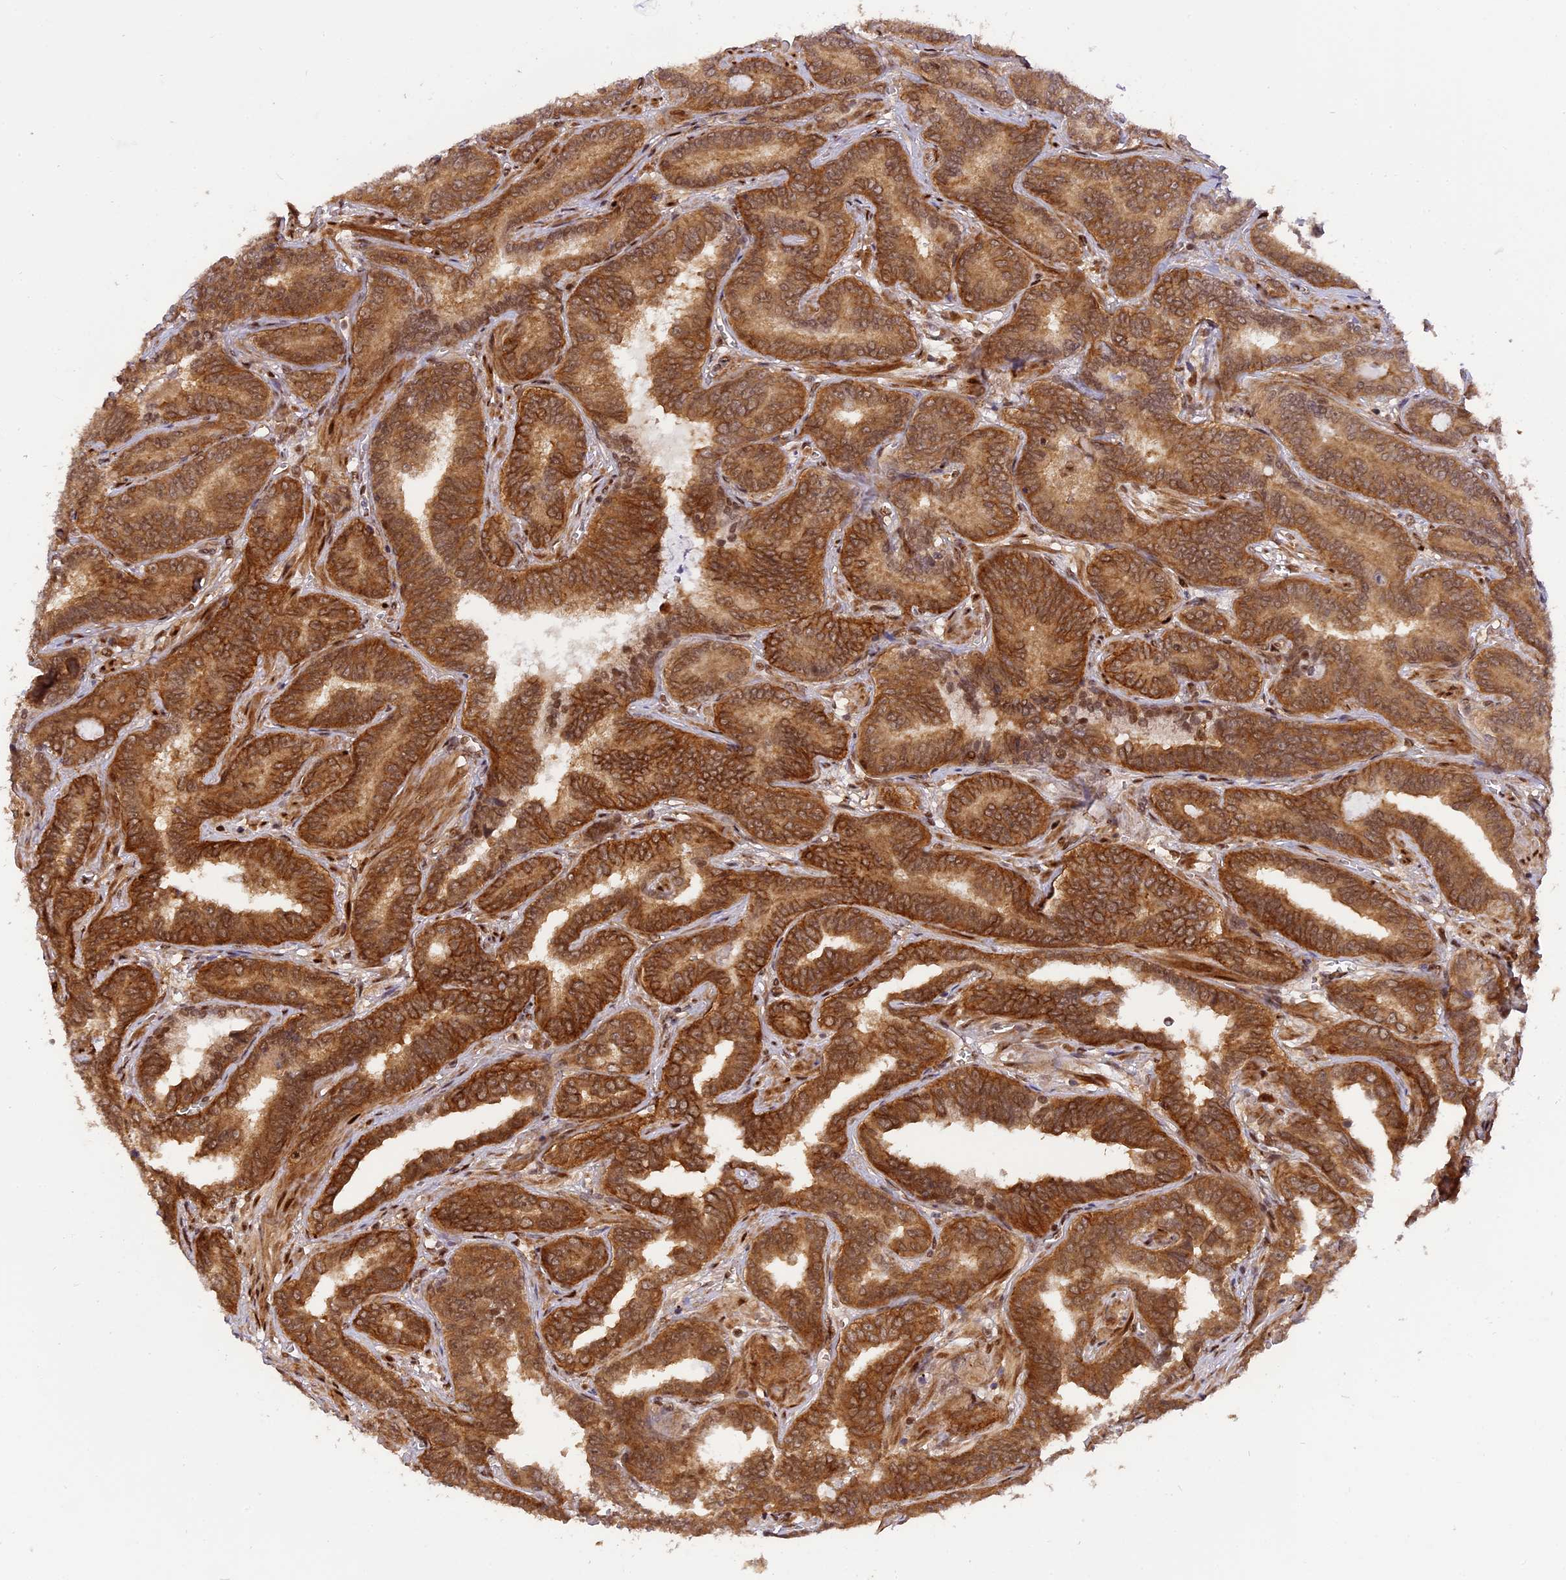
{"staining": {"intensity": "moderate", "quantity": ">75%", "location": "cytoplasmic/membranous,nuclear"}, "tissue": "prostate cancer", "cell_type": "Tumor cells", "image_type": "cancer", "snomed": [{"axis": "morphology", "description": "Adenocarcinoma, High grade"}, {"axis": "topography", "description": "Prostate"}], "caption": "This is a photomicrograph of immunohistochemistry staining of prostate cancer, which shows moderate staining in the cytoplasmic/membranous and nuclear of tumor cells.", "gene": "MICALL1", "patient": {"sex": "male", "age": 67}}